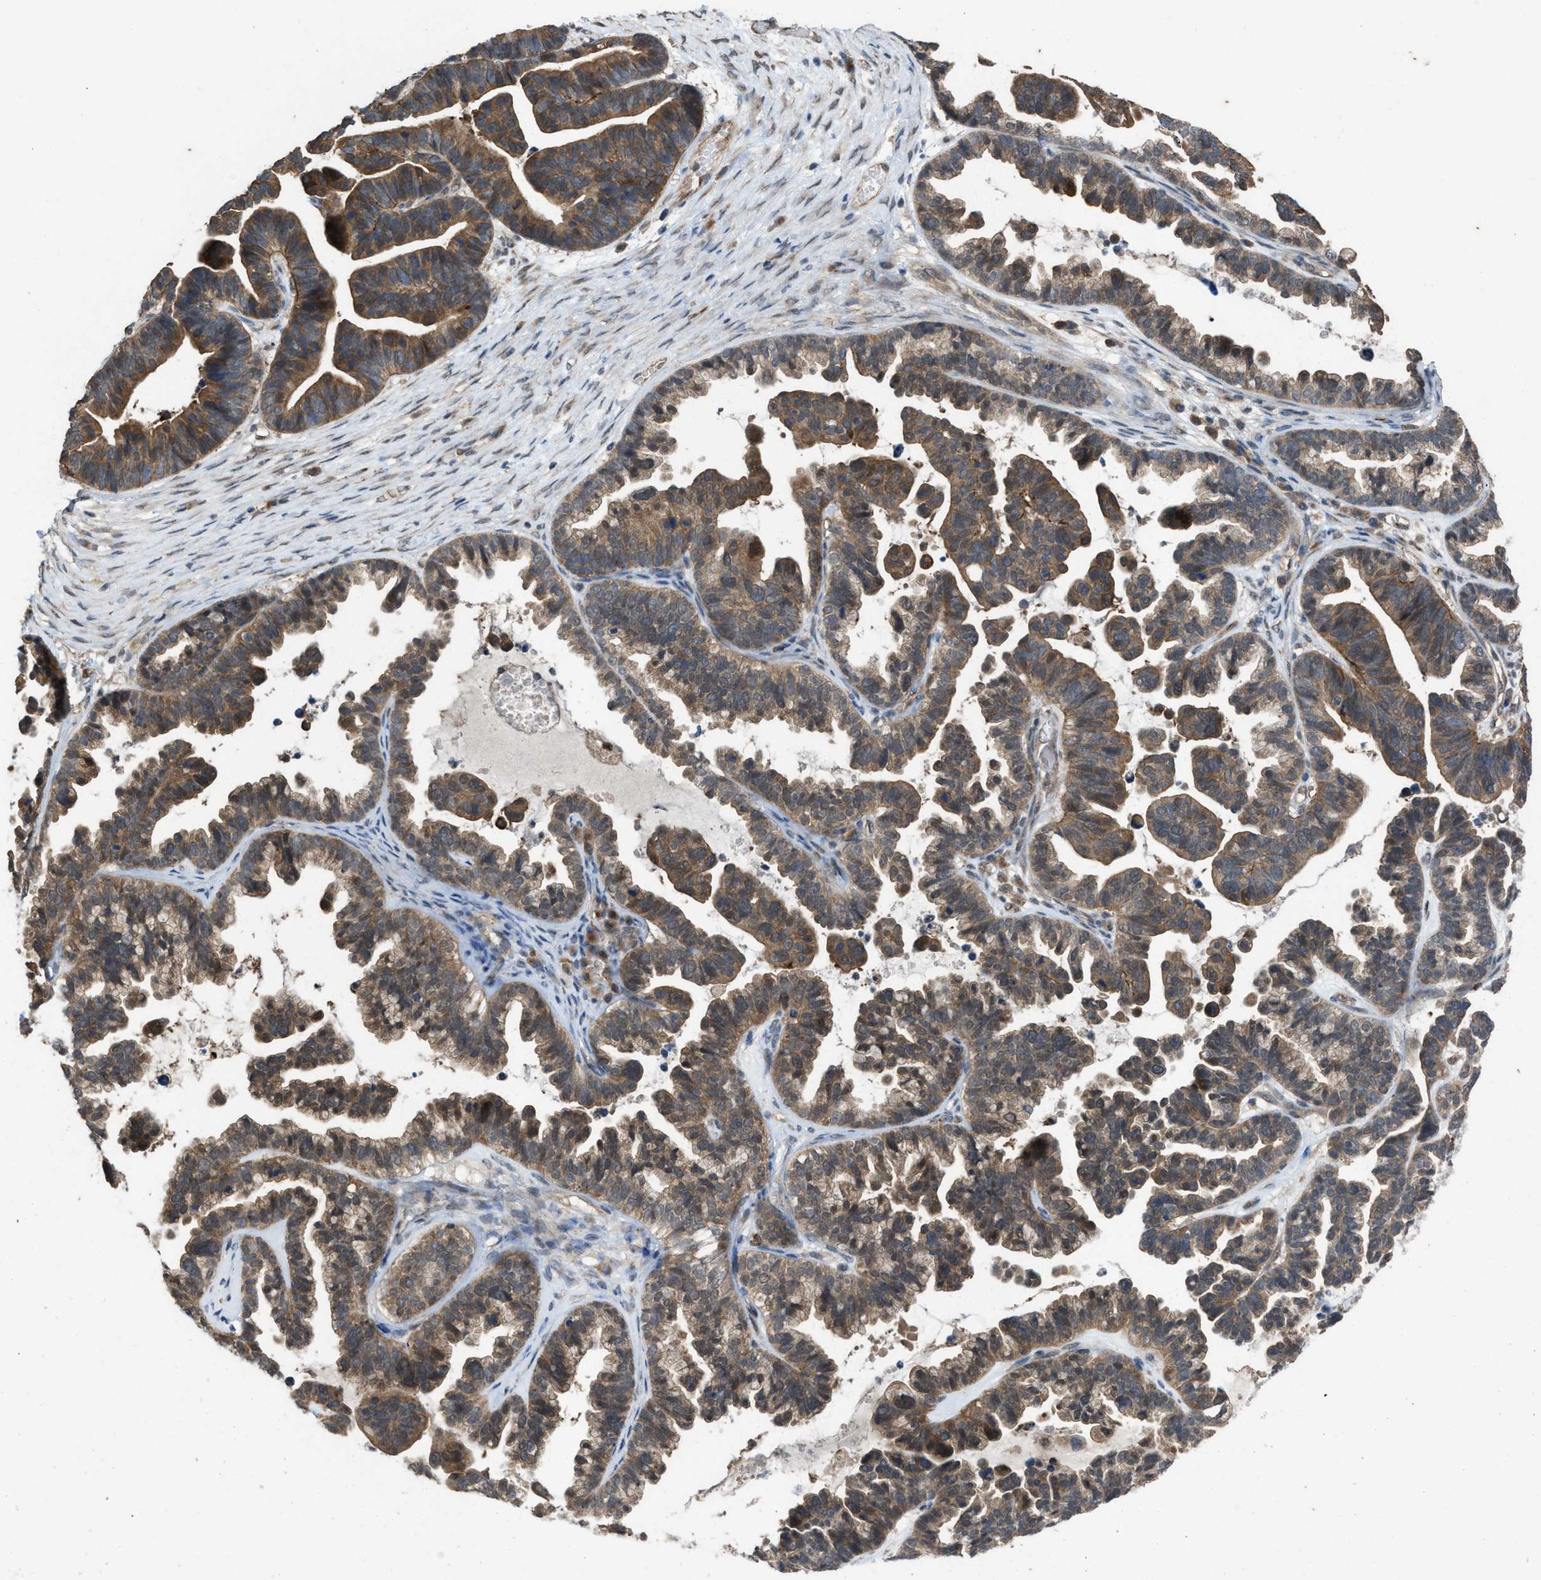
{"staining": {"intensity": "moderate", "quantity": ">75%", "location": "cytoplasmic/membranous"}, "tissue": "ovarian cancer", "cell_type": "Tumor cells", "image_type": "cancer", "snomed": [{"axis": "morphology", "description": "Cystadenocarcinoma, serous, NOS"}, {"axis": "topography", "description": "Ovary"}], "caption": "Tumor cells show moderate cytoplasmic/membranous positivity in approximately >75% of cells in ovarian cancer. (Stains: DAB (3,3'-diaminobenzidine) in brown, nuclei in blue, Microscopy: brightfield microscopy at high magnification).", "gene": "PLAA", "patient": {"sex": "female", "age": 56}}